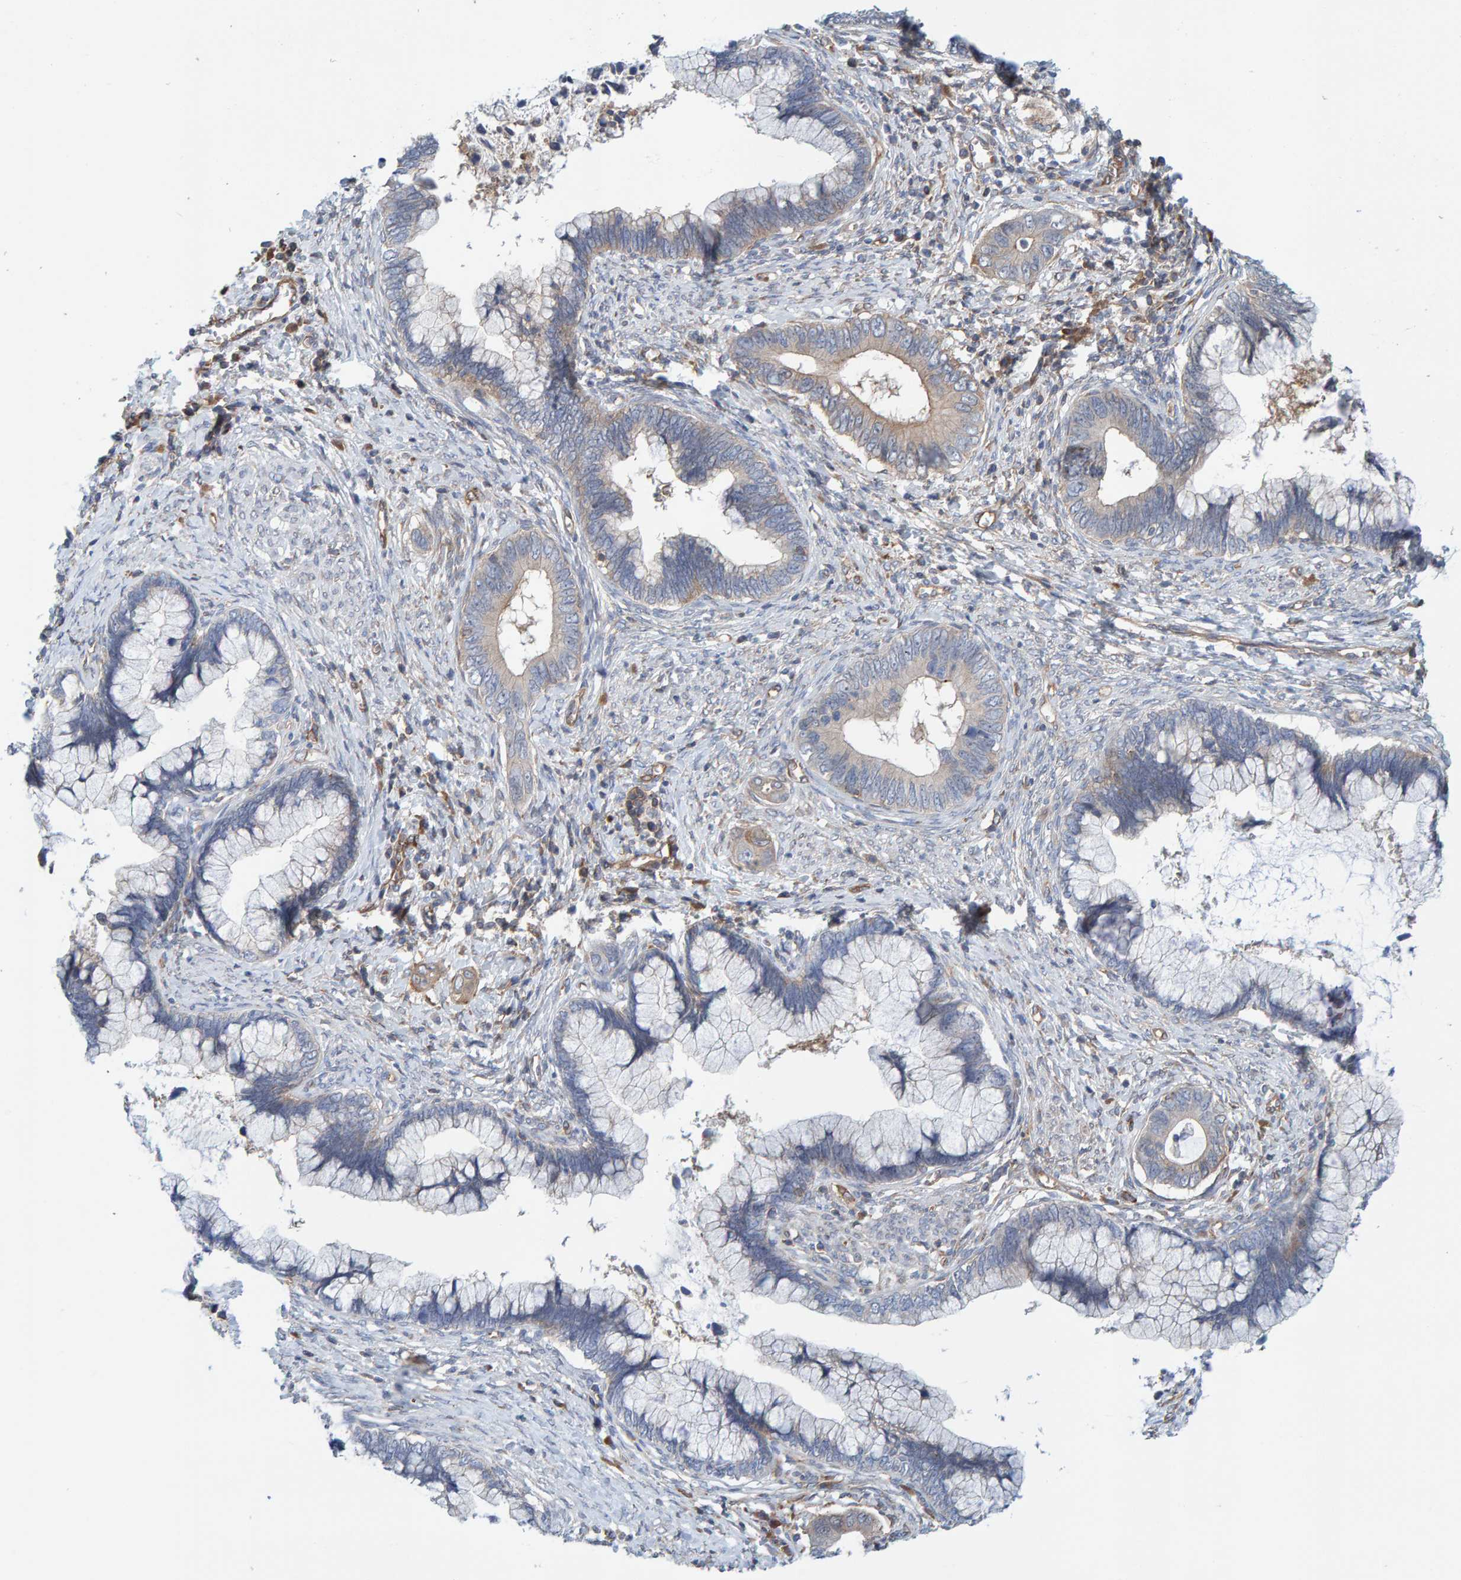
{"staining": {"intensity": "weak", "quantity": "<25%", "location": "cytoplasmic/membranous"}, "tissue": "cervical cancer", "cell_type": "Tumor cells", "image_type": "cancer", "snomed": [{"axis": "morphology", "description": "Adenocarcinoma, NOS"}, {"axis": "topography", "description": "Cervix"}], "caption": "This is an immunohistochemistry photomicrograph of adenocarcinoma (cervical). There is no expression in tumor cells.", "gene": "PRKD2", "patient": {"sex": "female", "age": 44}}